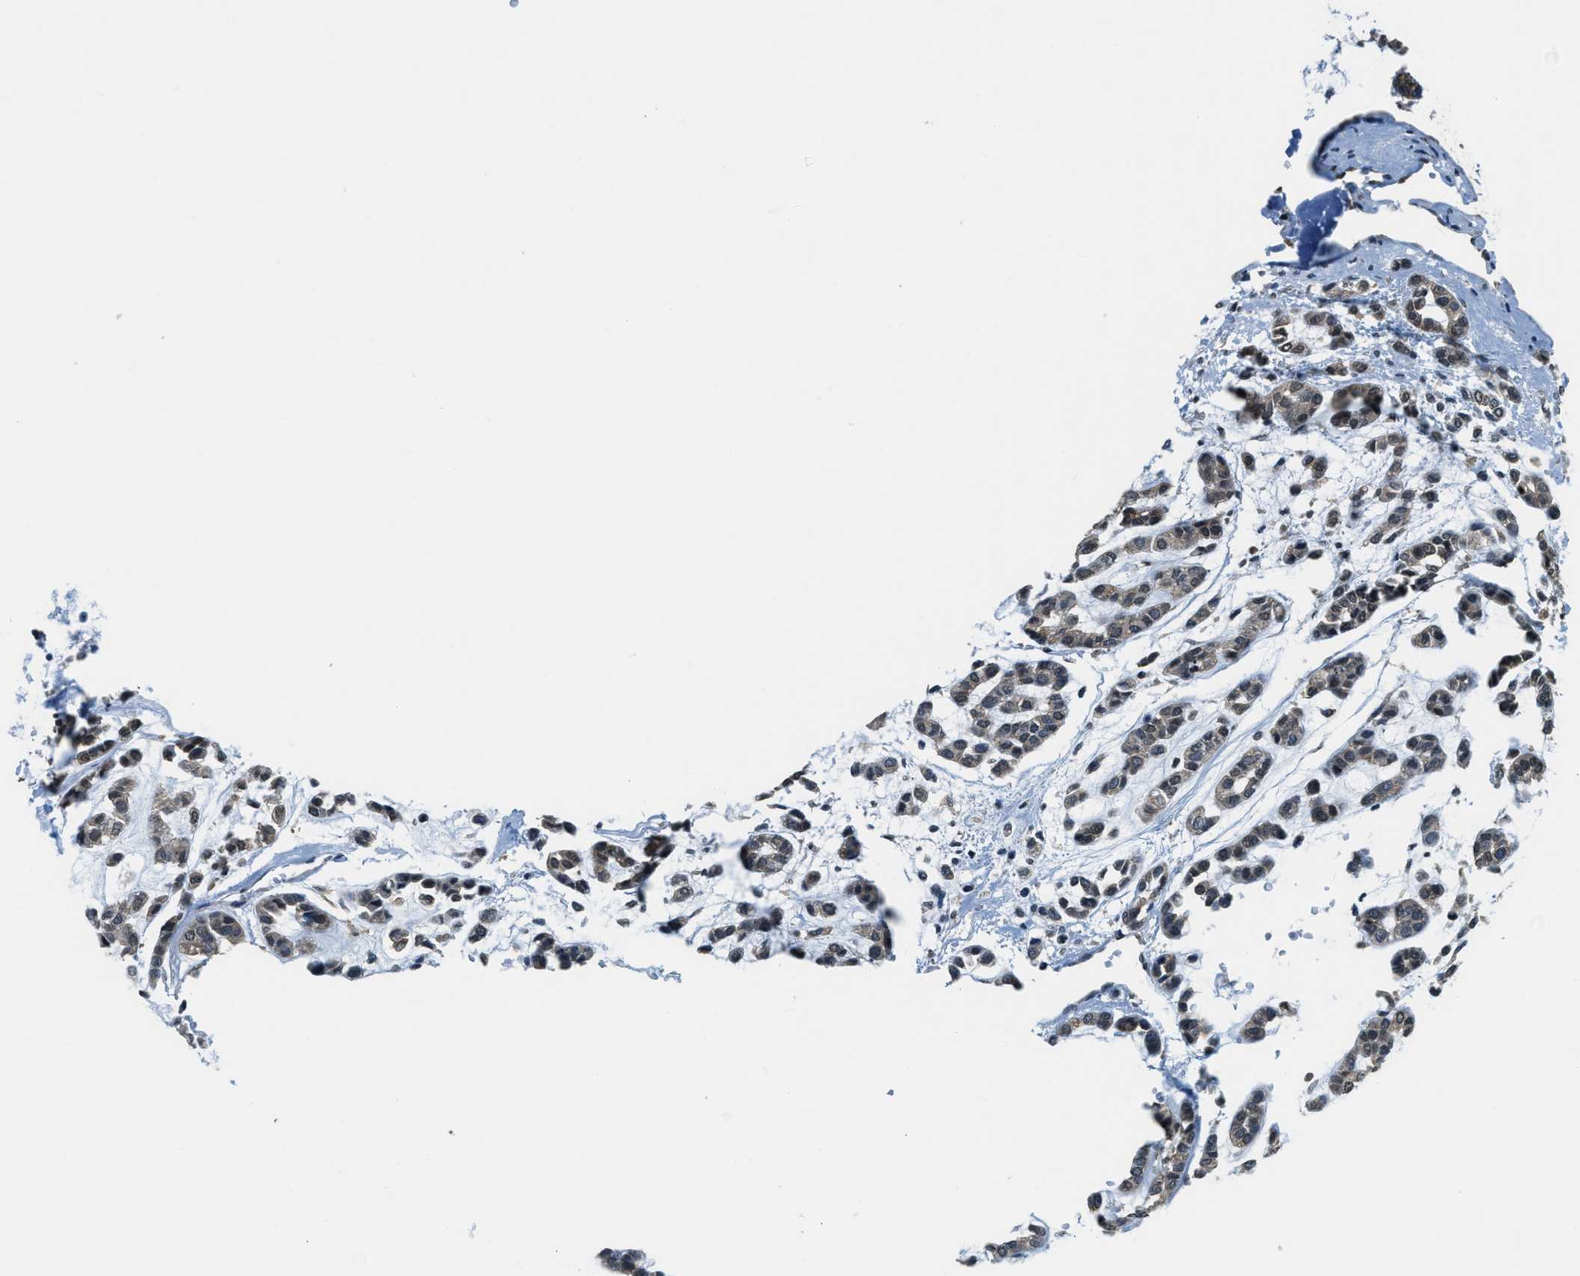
{"staining": {"intensity": "weak", "quantity": "25%-75%", "location": "nuclear"}, "tissue": "head and neck cancer", "cell_type": "Tumor cells", "image_type": "cancer", "snomed": [{"axis": "morphology", "description": "Adenocarcinoma, NOS"}, {"axis": "morphology", "description": "Adenoma, NOS"}, {"axis": "topography", "description": "Head-Neck"}], "caption": "This photomicrograph demonstrates head and neck cancer stained with immunohistochemistry (IHC) to label a protein in brown. The nuclear of tumor cells show weak positivity for the protein. Nuclei are counter-stained blue.", "gene": "RAB11FIP1", "patient": {"sex": "female", "age": 55}}